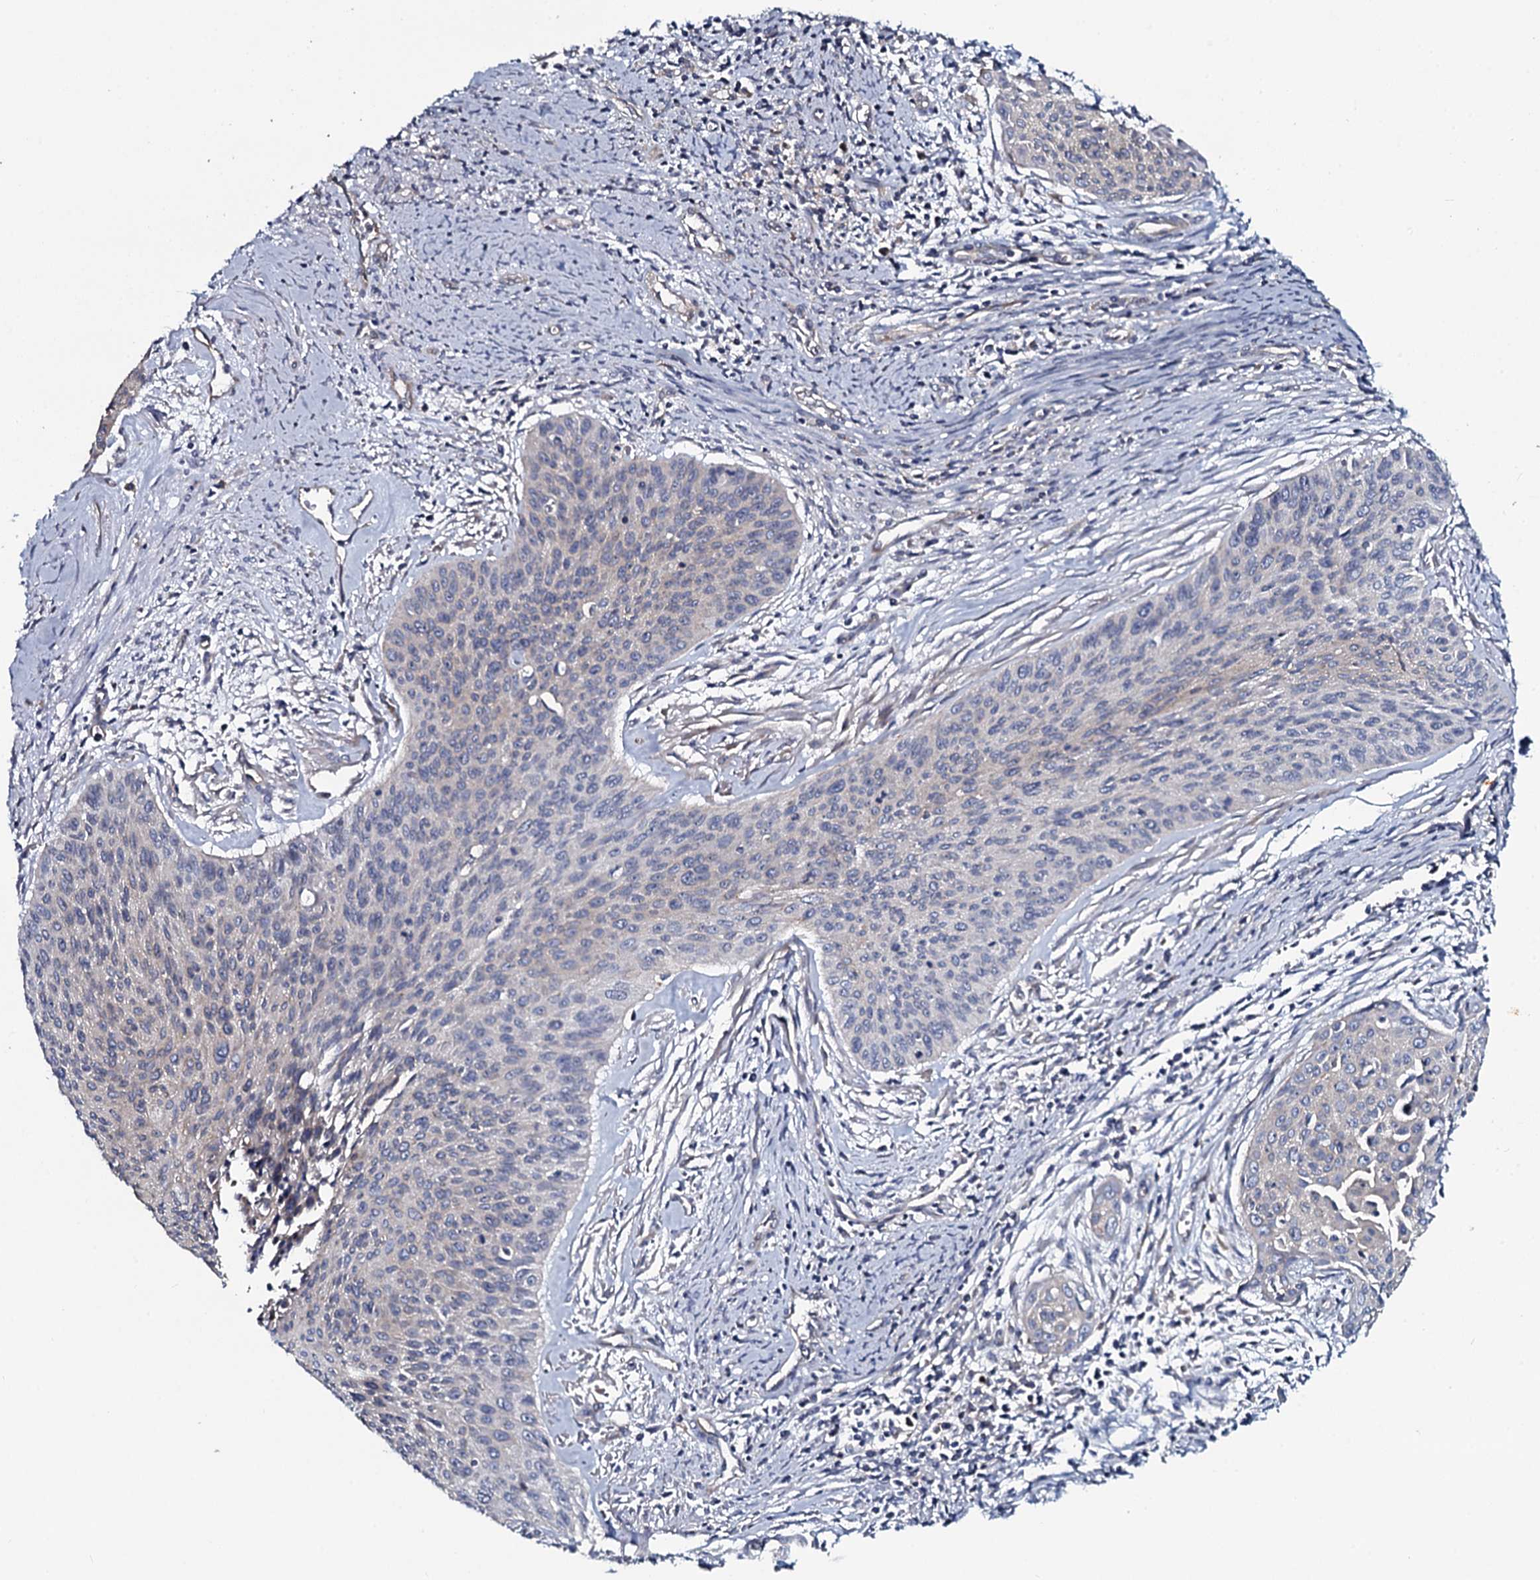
{"staining": {"intensity": "negative", "quantity": "none", "location": "none"}, "tissue": "cervical cancer", "cell_type": "Tumor cells", "image_type": "cancer", "snomed": [{"axis": "morphology", "description": "Squamous cell carcinoma, NOS"}, {"axis": "topography", "description": "Cervix"}], "caption": "Immunohistochemical staining of cervical cancer (squamous cell carcinoma) shows no significant expression in tumor cells. (DAB (3,3'-diaminobenzidine) immunohistochemistry (IHC) with hematoxylin counter stain).", "gene": "TMEM151A", "patient": {"sex": "female", "age": 55}}